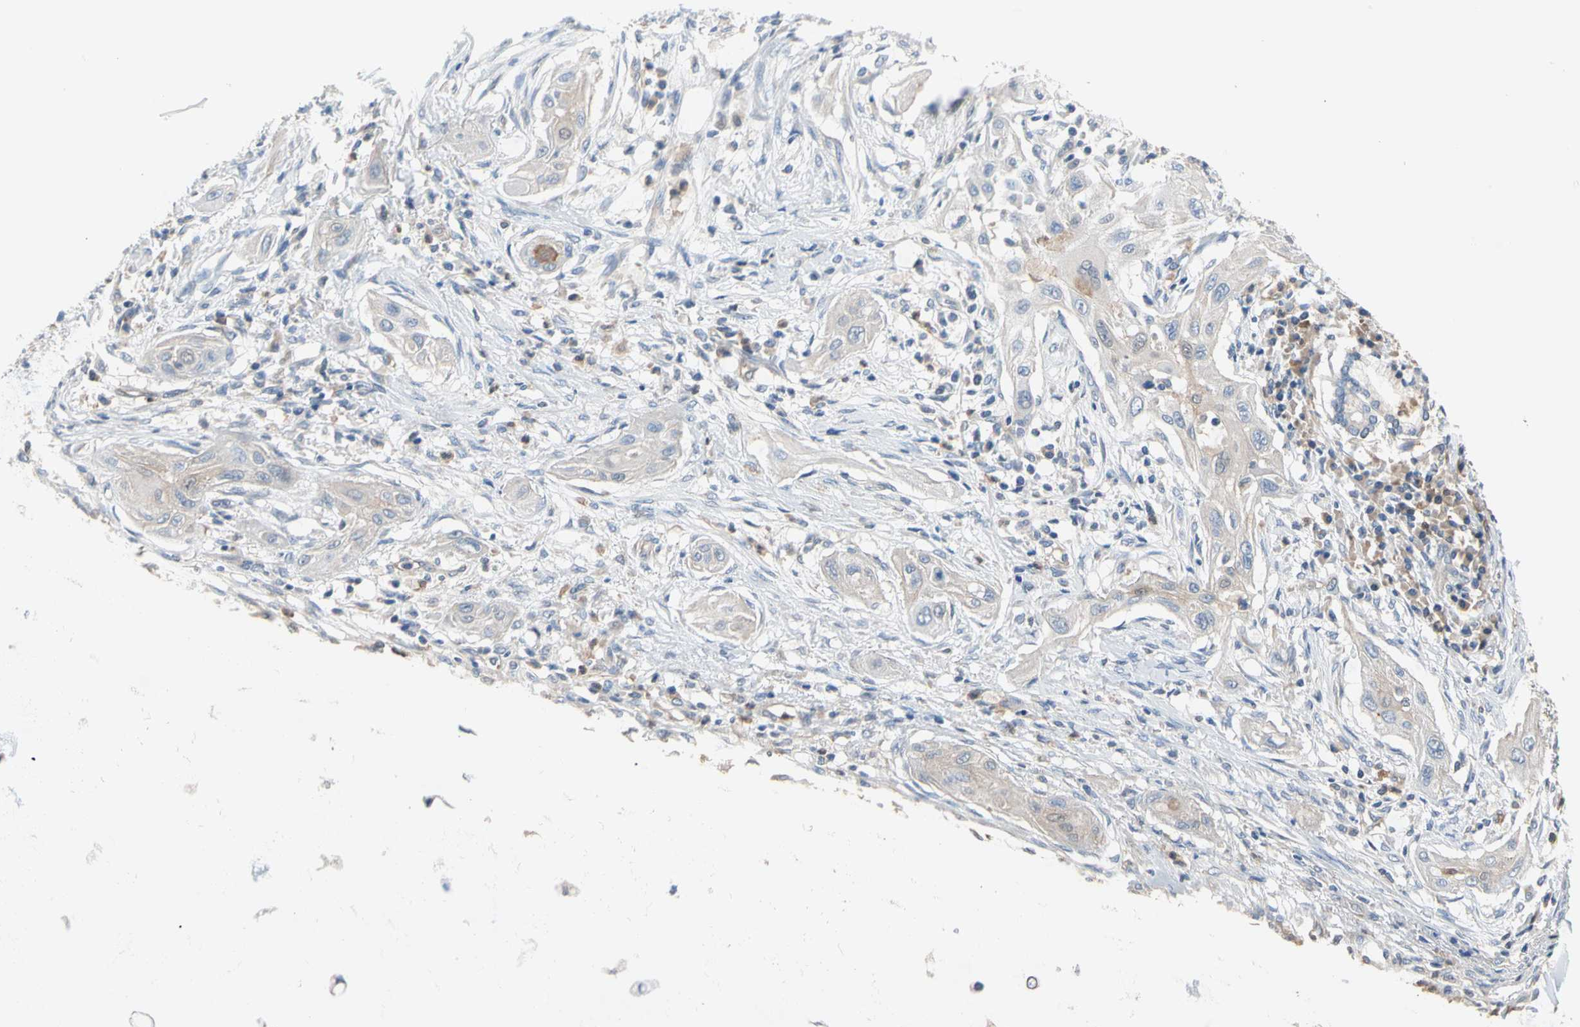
{"staining": {"intensity": "weak", "quantity": "25%-75%", "location": "cytoplasmic/membranous"}, "tissue": "lung cancer", "cell_type": "Tumor cells", "image_type": "cancer", "snomed": [{"axis": "morphology", "description": "Squamous cell carcinoma, NOS"}, {"axis": "topography", "description": "Lung"}], "caption": "Weak cytoplasmic/membranous positivity is seen in approximately 25%-75% of tumor cells in lung squamous cell carcinoma. (Brightfield microscopy of DAB IHC at high magnification).", "gene": "BBOX1", "patient": {"sex": "female", "age": 47}}